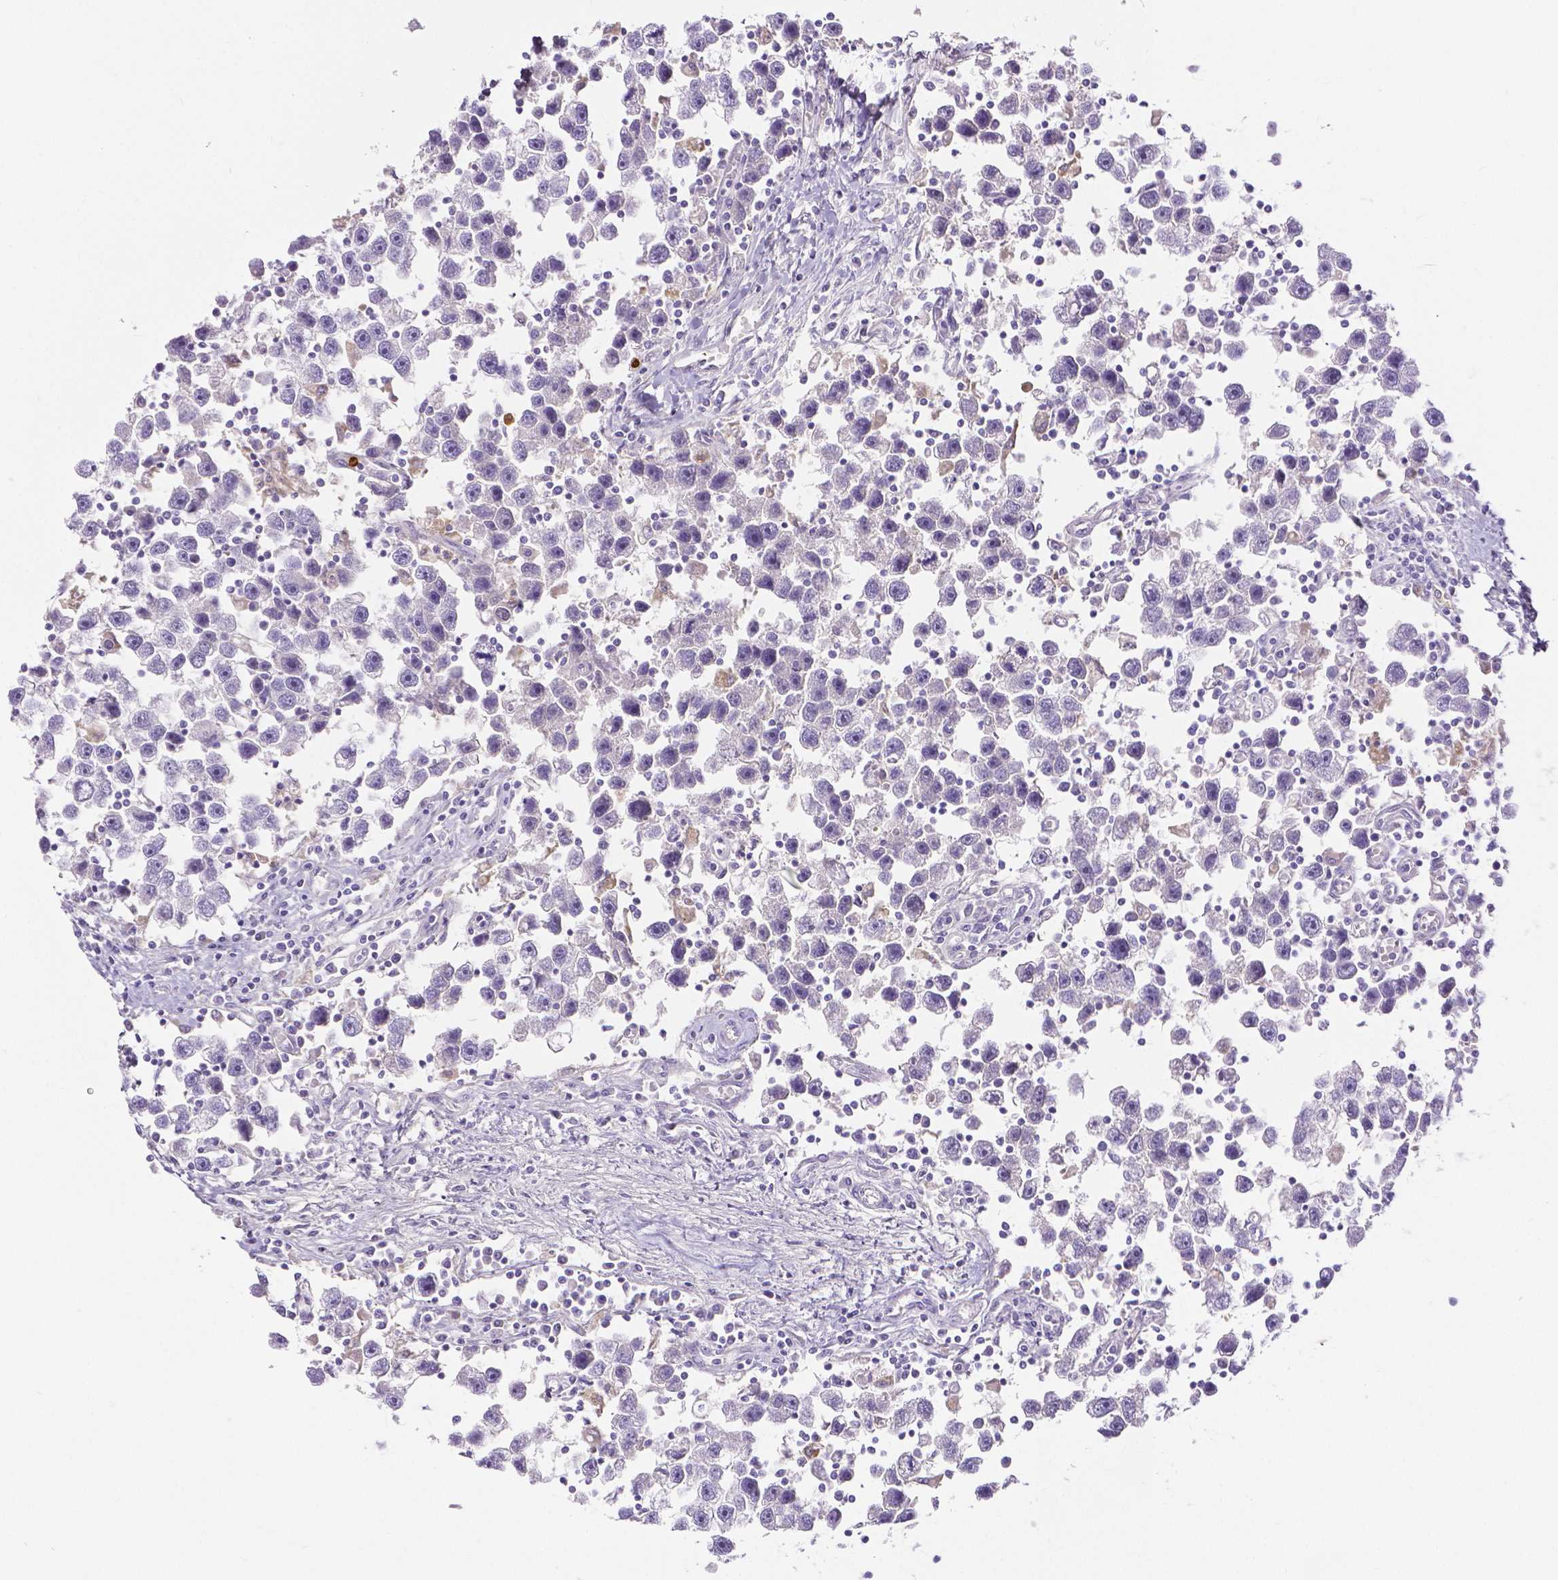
{"staining": {"intensity": "negative", "quantity": "none", "location": "none"}, "tissue": "testis cancer", "cell_type": "Tumor cells", "image_type": "cancer", "snomed": [{"axis": "morphology", "description": "Seminoma, NOS"}, {"axis": "topography", "description": "Testis"}], "caption": "Immunohistochemistry photomicrograph of neoplastic tissue: testis seminoma stained with DAB (3,3'-diaminobenzidine) exhibits no significant protein positivity in tumor cells.", "gene": "MMP9", "patient": {"sex": "male", "age": 30}}